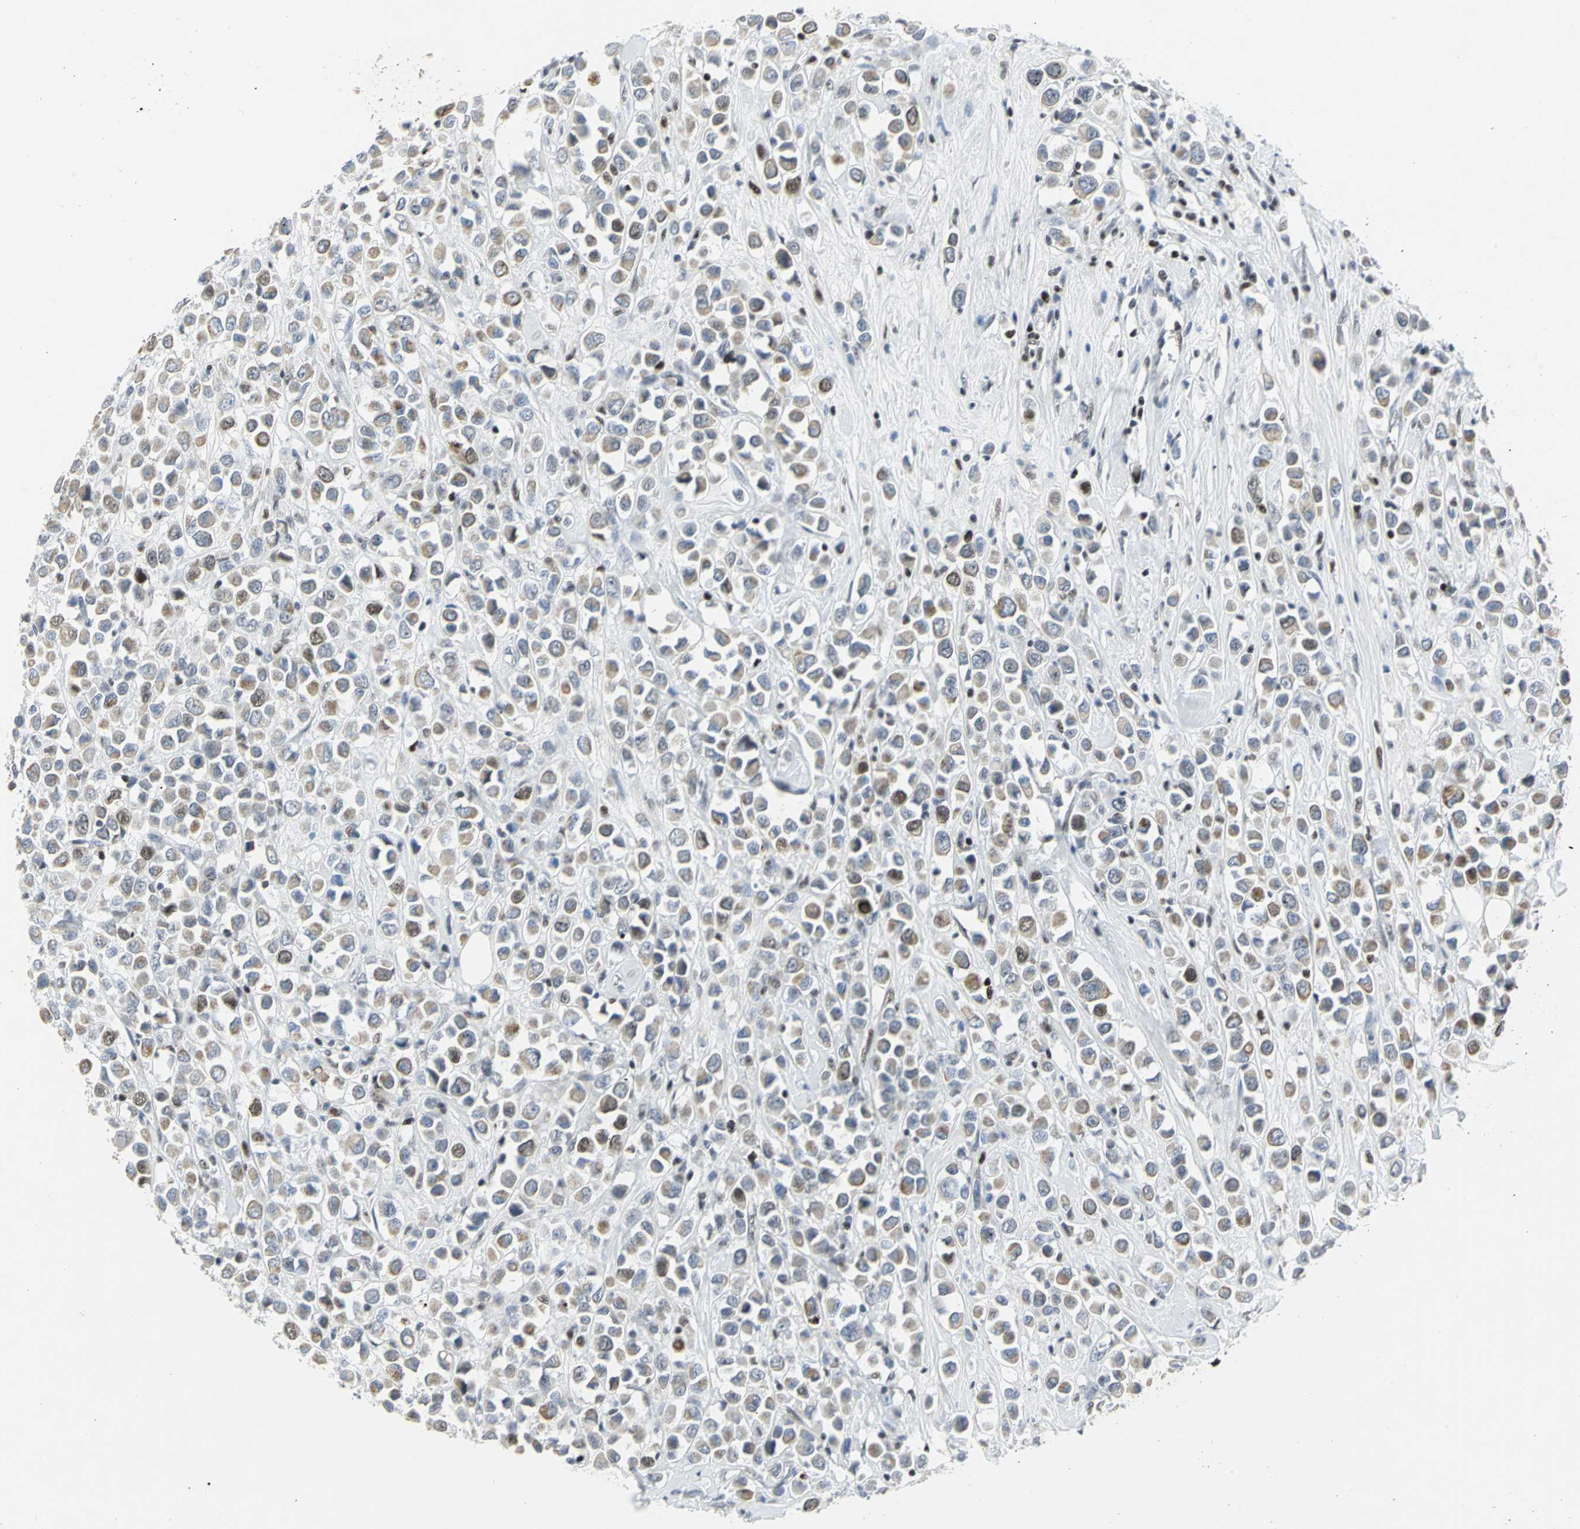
{"staining": {"intensity": "moderate", "quantity": "25%-75%", "location": "cytoplasmic/membranous"}, "tissue": "breast cancer", "cell_type": "Tumor cells", "image_type": "cancer", "snomed": [{"axis": "morphology", "description": "Duct carcinoma"}, {"axis": "topography", "description": "Breast"}], "caption": "Protein expression analysis of human breast infiltrating ductal carcinoma reveals moderate cytoplasmic/membranous staining in approximately 25%-75% of tumor cells.", "gene": "RPA1", "patient": {"sex": "female", "age": 61}}